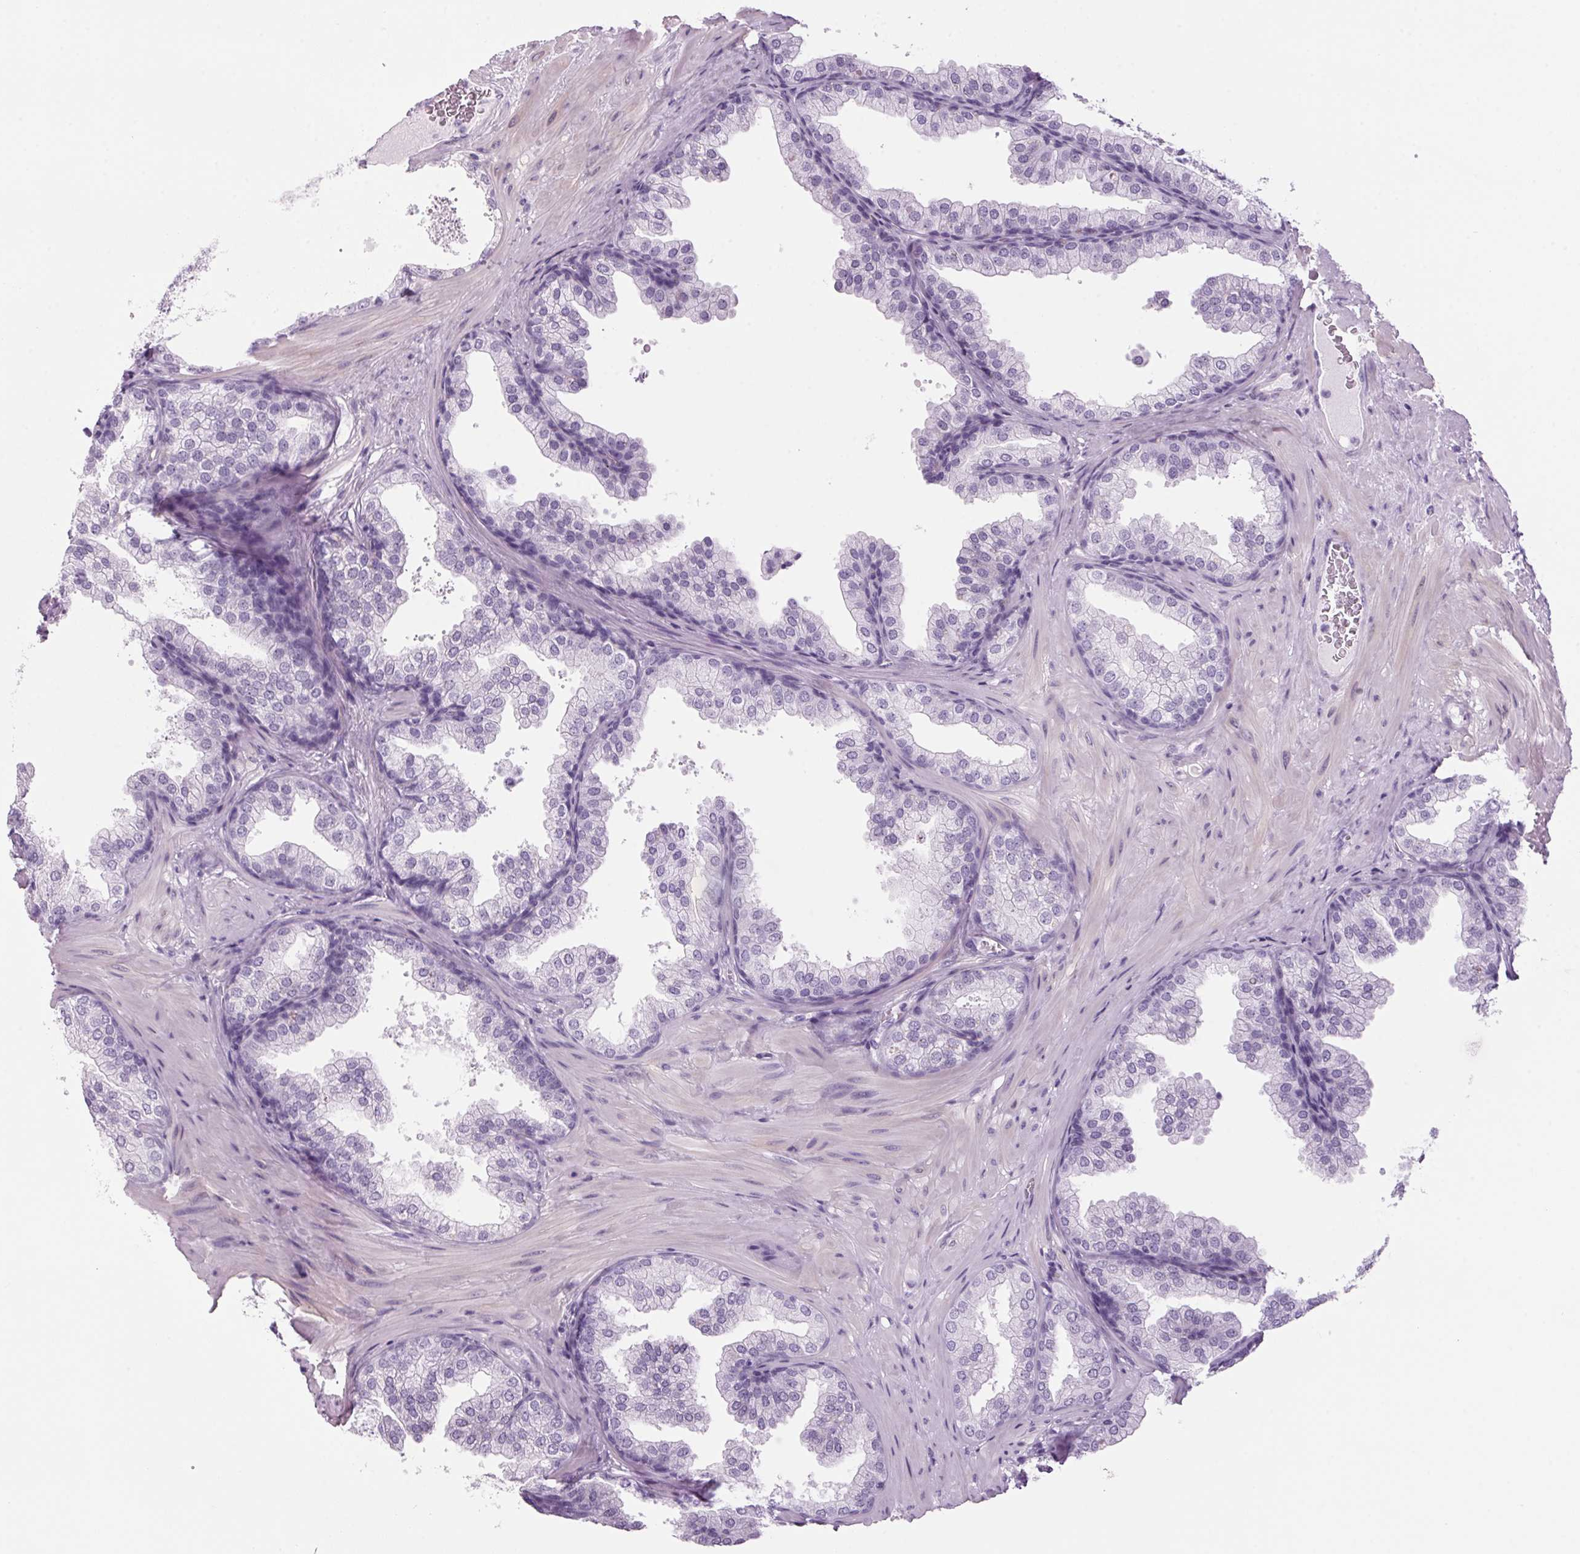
{"staining": {"intensity": "negative", "quantity": "none", "location": "none"}, "tissue": "prostate", "cell_type": "Glandular cells", "image_type": "normal", "snomed": [{"axis": "morphology", "description": "Normal tissue, NOS"}, {"axis": "topography", "description": "Prostate"}], "caption": "A high-resolution micrograph shows immunohistochemistry staining of benign prostate, which exhibits no significant expression in glandular cells.", "gene": "PPP1R1A", "patient": {"sex": "male", "age": 37}}